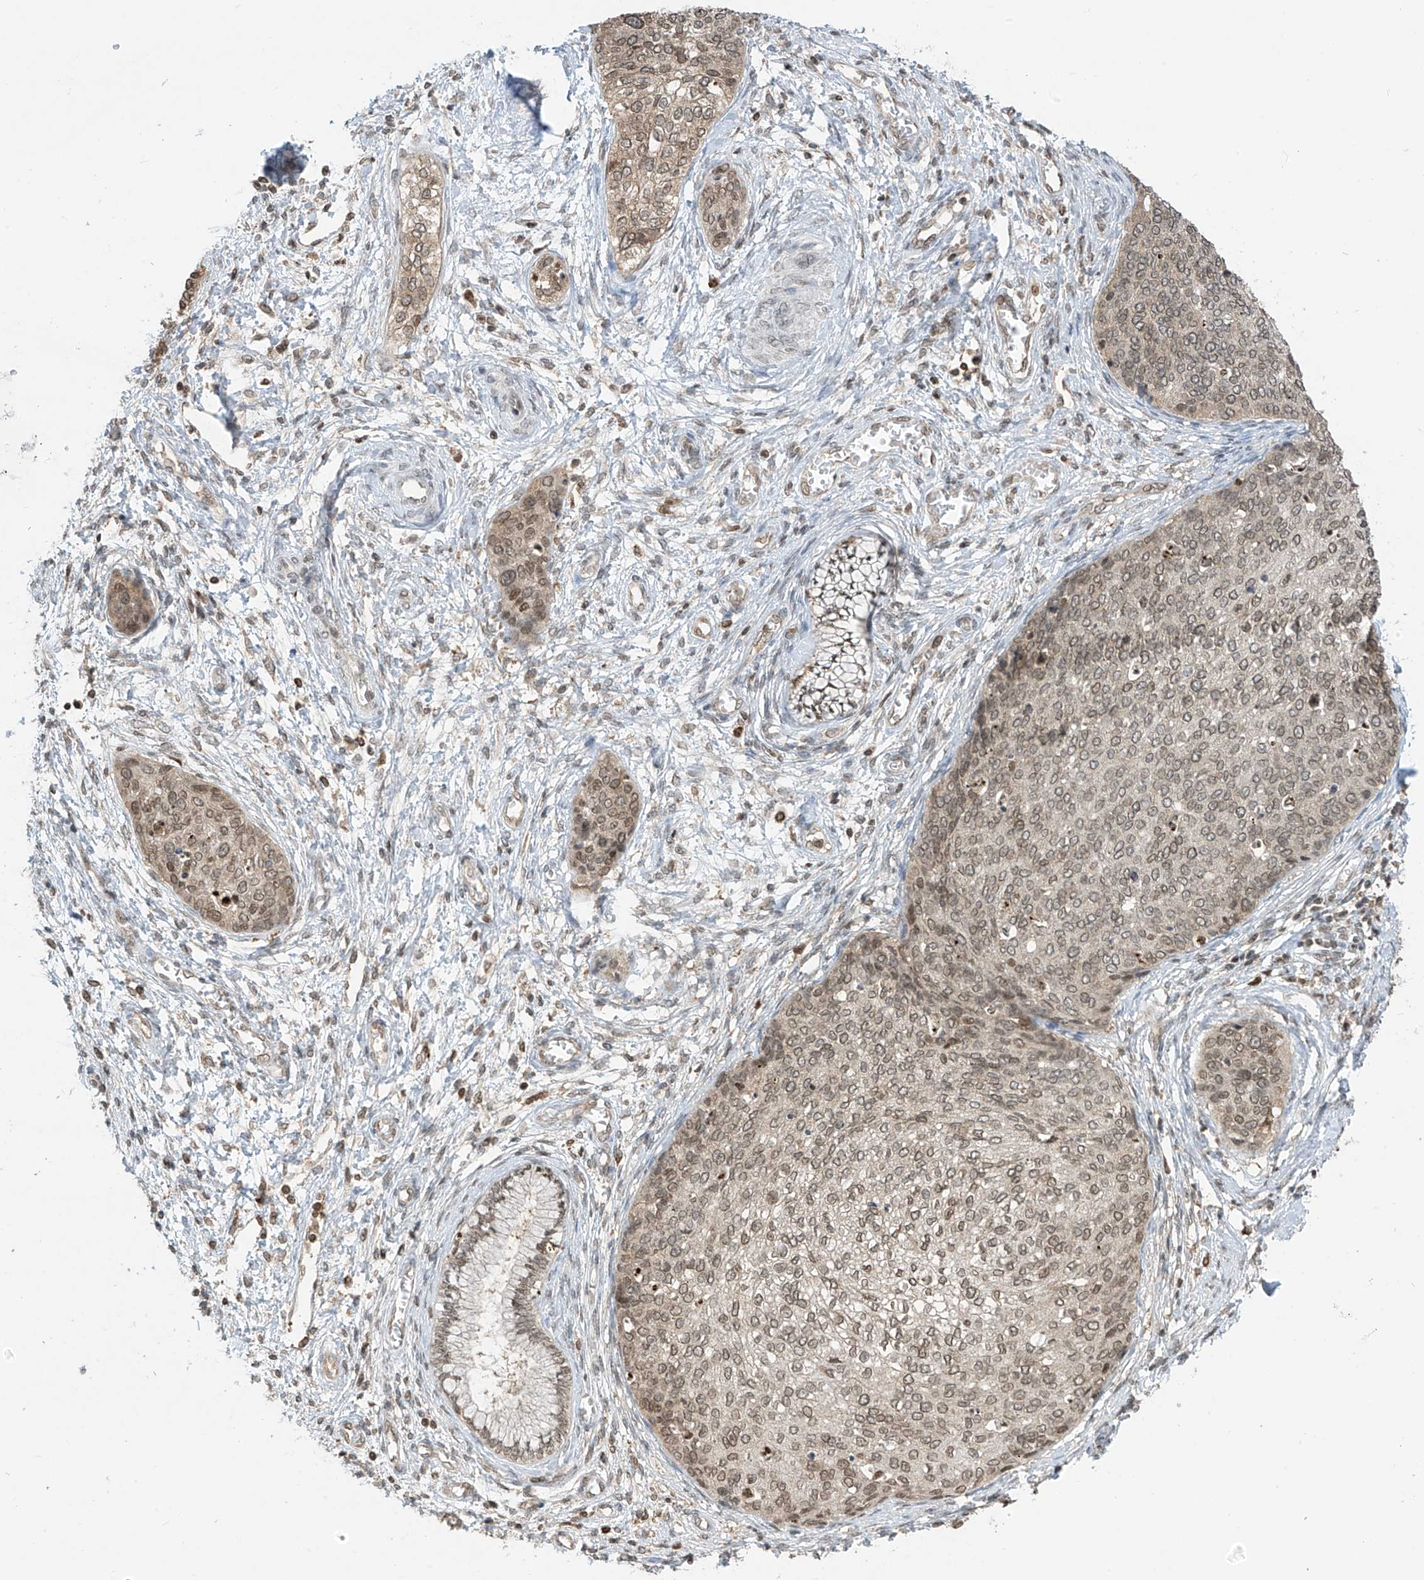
{"staining": {"intensity": "moderate", "quantity": "<25%", "location": "nuclear"}, "tissue": "cervical cancer", "cell_type": "Tumor cells", "image_type": "cancer", "snomed": [{"axis": "morphology", "description": "Squamous cell carcinoma, NOS"}, {"axis": "topography", "description": "Cervix"}], "caption": "Cervical cancer tissue reveals moderate nuclear staining in about <25% of tumor cells, visualized by immunohistochemistry.", "gene": "KPNB1", "patient": {"sex": "female", "age": 37}}